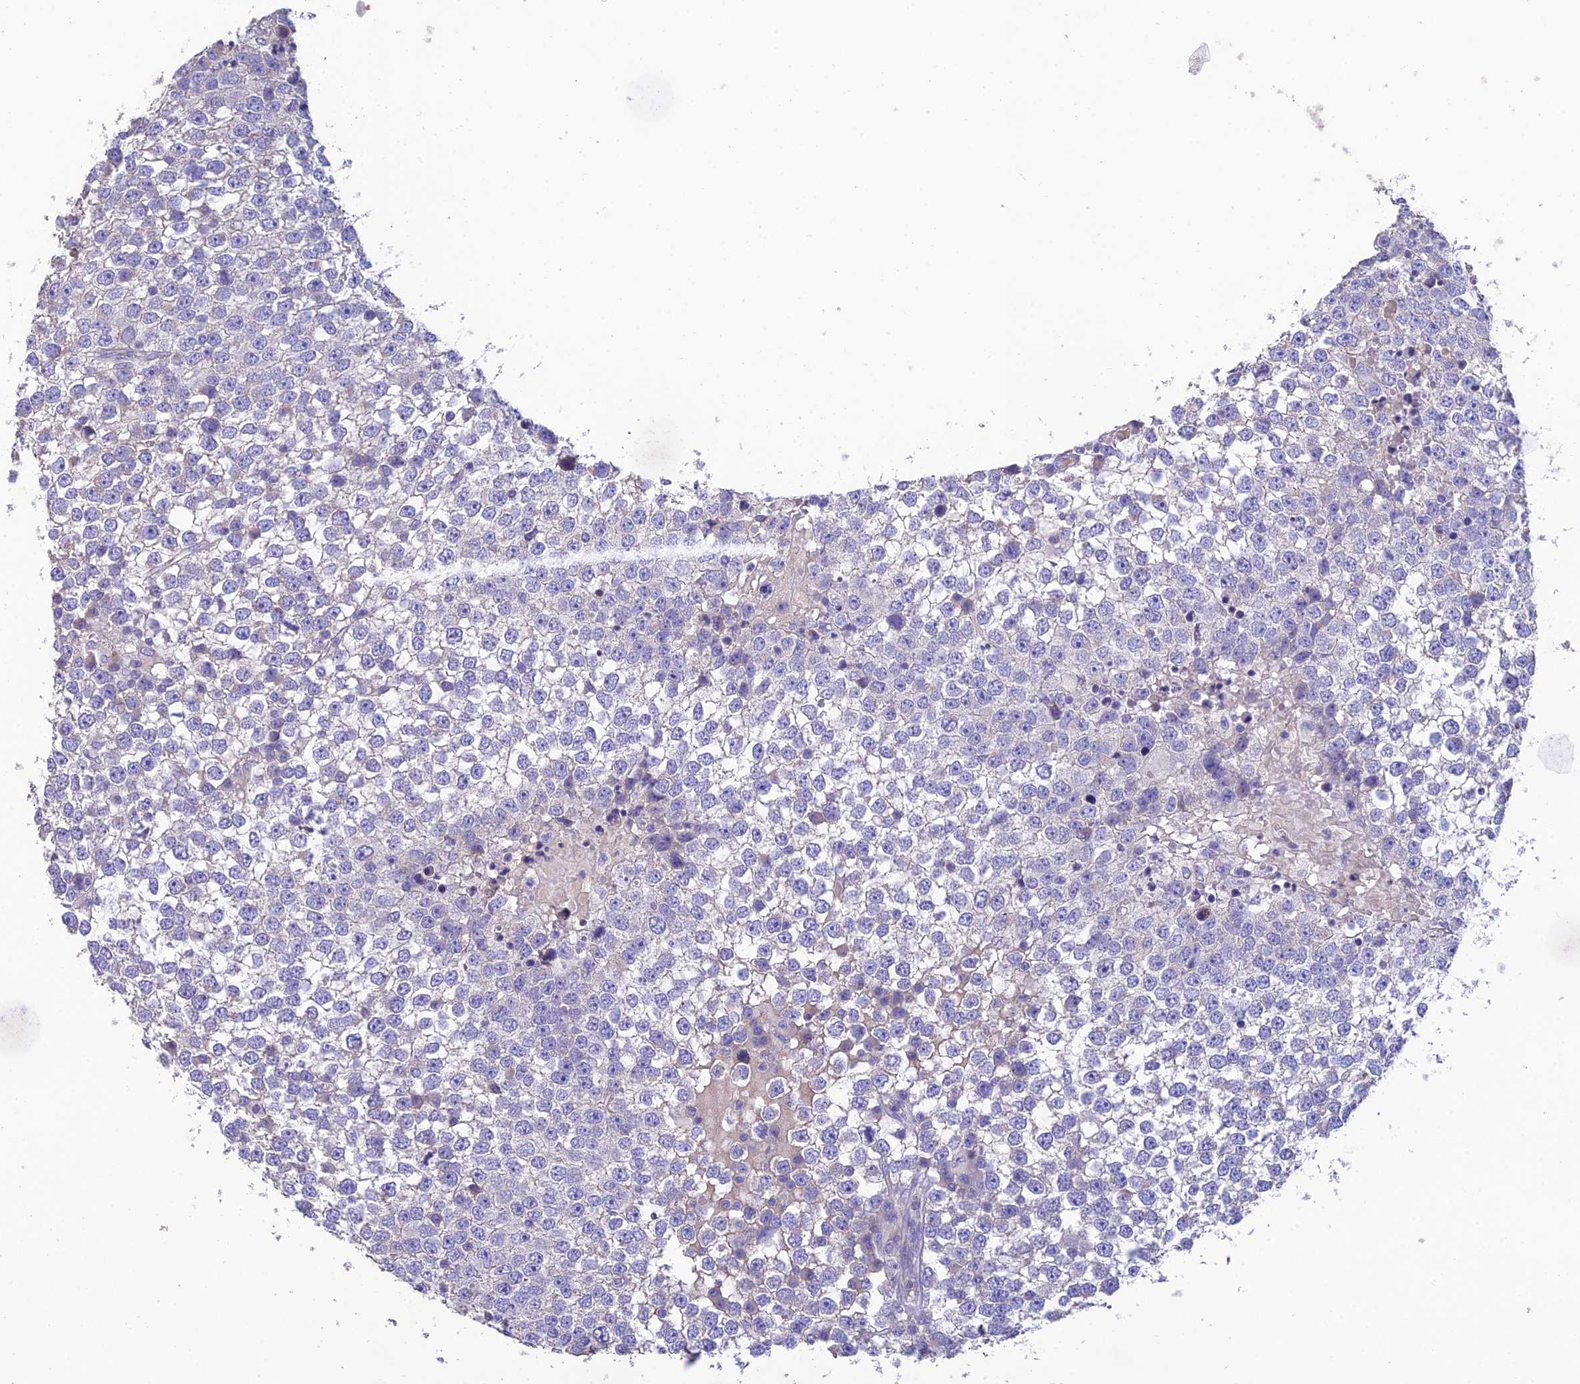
{"staining": {"intensity": "negative", "quantity": "none", "location": "none"}, "tissue": "testis cancer", "cell_type": "Tumor cells", "image_type": "cancer", "snomed": [{"axis": "morphology", "description": "Seminoma, NOS"}, {"axis": "topography", "description": "Testis"}], "caption": "The image shows no staining of tumor cells in seminoma (testis). The staining was performed using DAB (3,3'-diaminobenzidine) to visualize the protein expression in brown, while the nuclei were stained in blue with hematoxylin (Magnification: 20x).", "gene": "HSD17B2", "patient": {"sex": "male", "age": 65}}